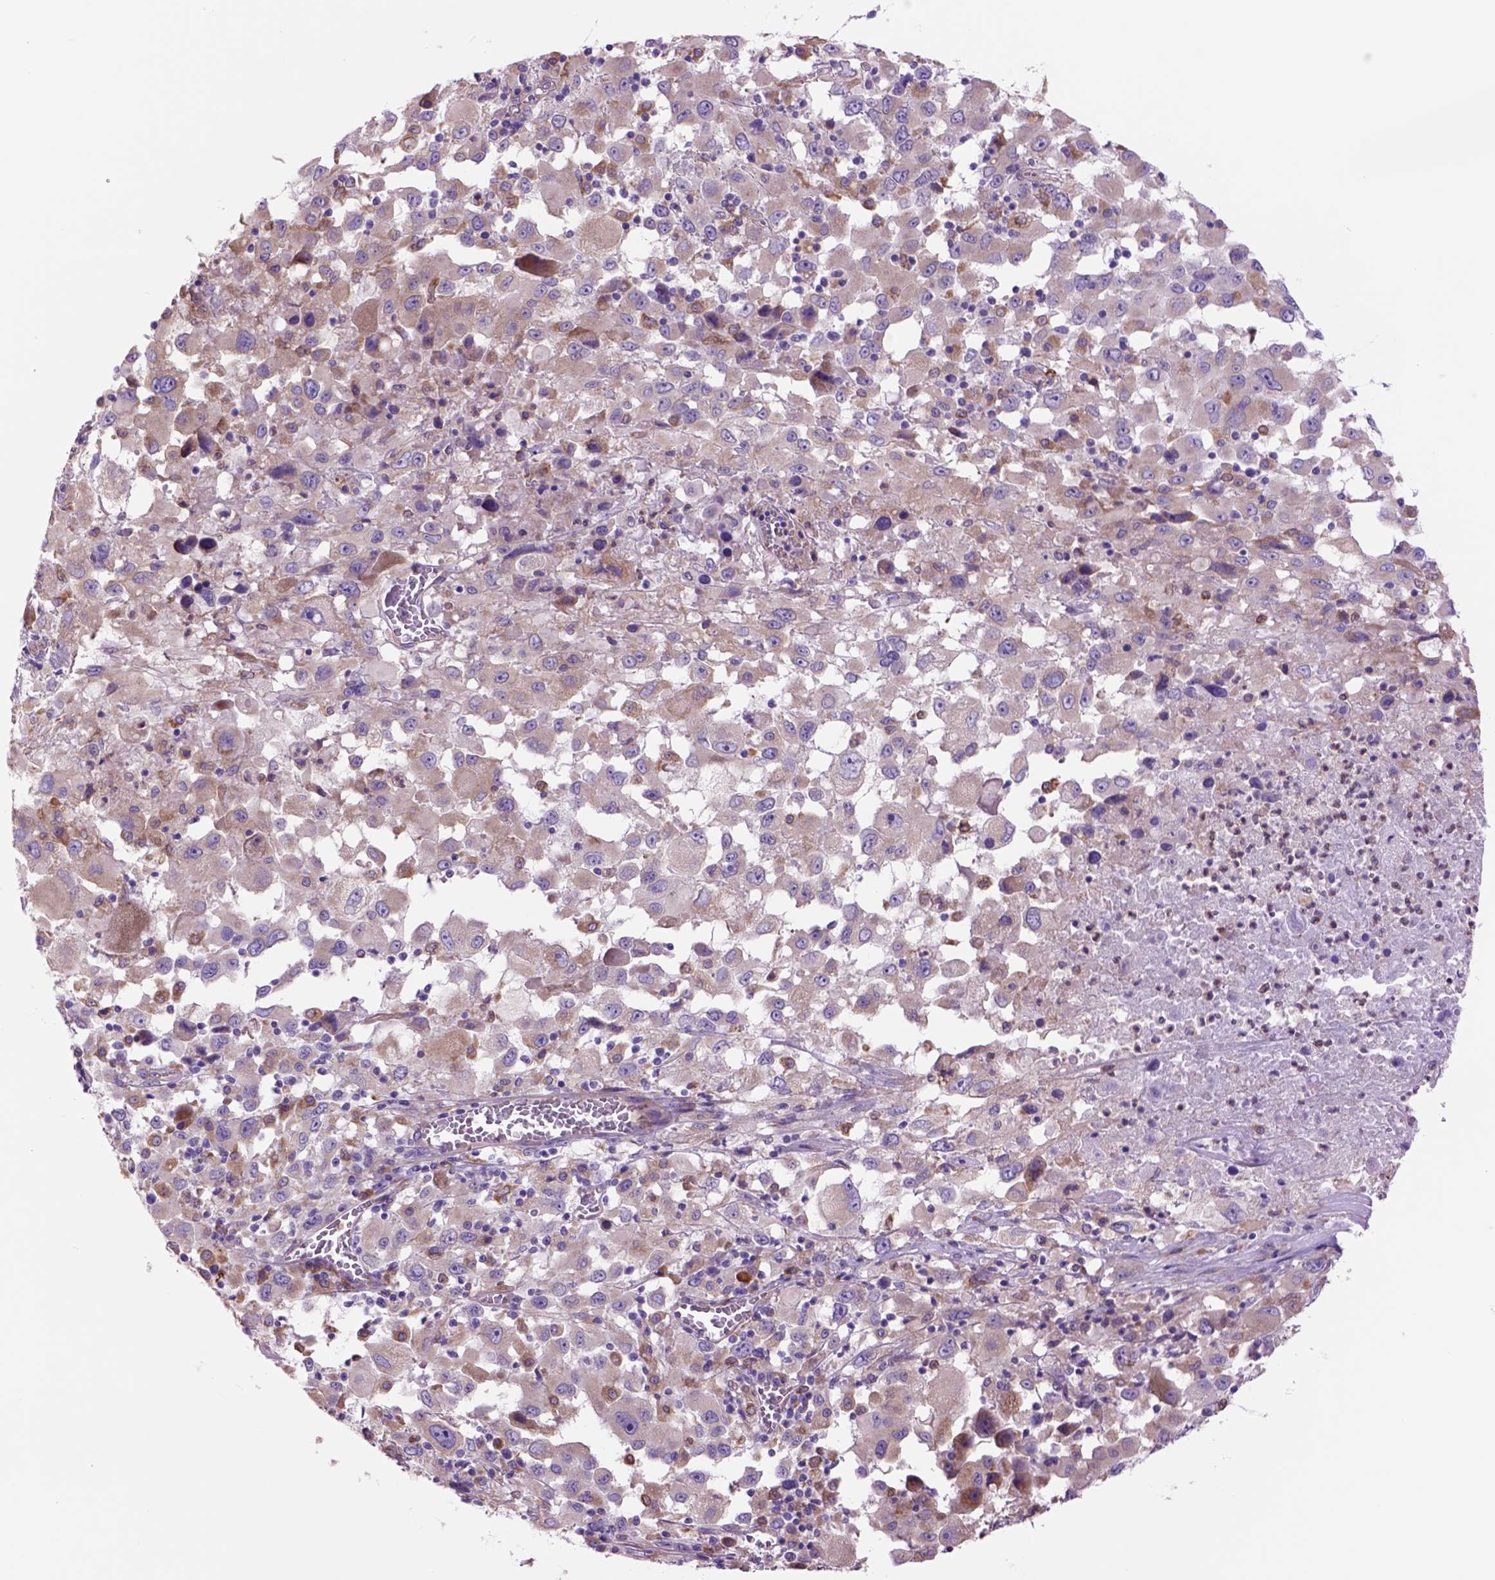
{"staining": {"intensity": "moderate", "quantity": "<25%", "location": "cytoplasmic/membranous"}, "tissue": "melanoma", "cell_type": "Tumor cells", "image_type": "cancer", "snomed": [{"axis": "morphology", "description": "Malignant melanoma, Metastatic site"}, {"axis": "topography", "description": "Soft tissue"}], "caption": "Melanoma tissue demonstrates moderate cytoplasmic/membranous expression in about <25% of tumor cells", "gene": "PIAS3", "patient": {"sex": "male", "age": 50}}